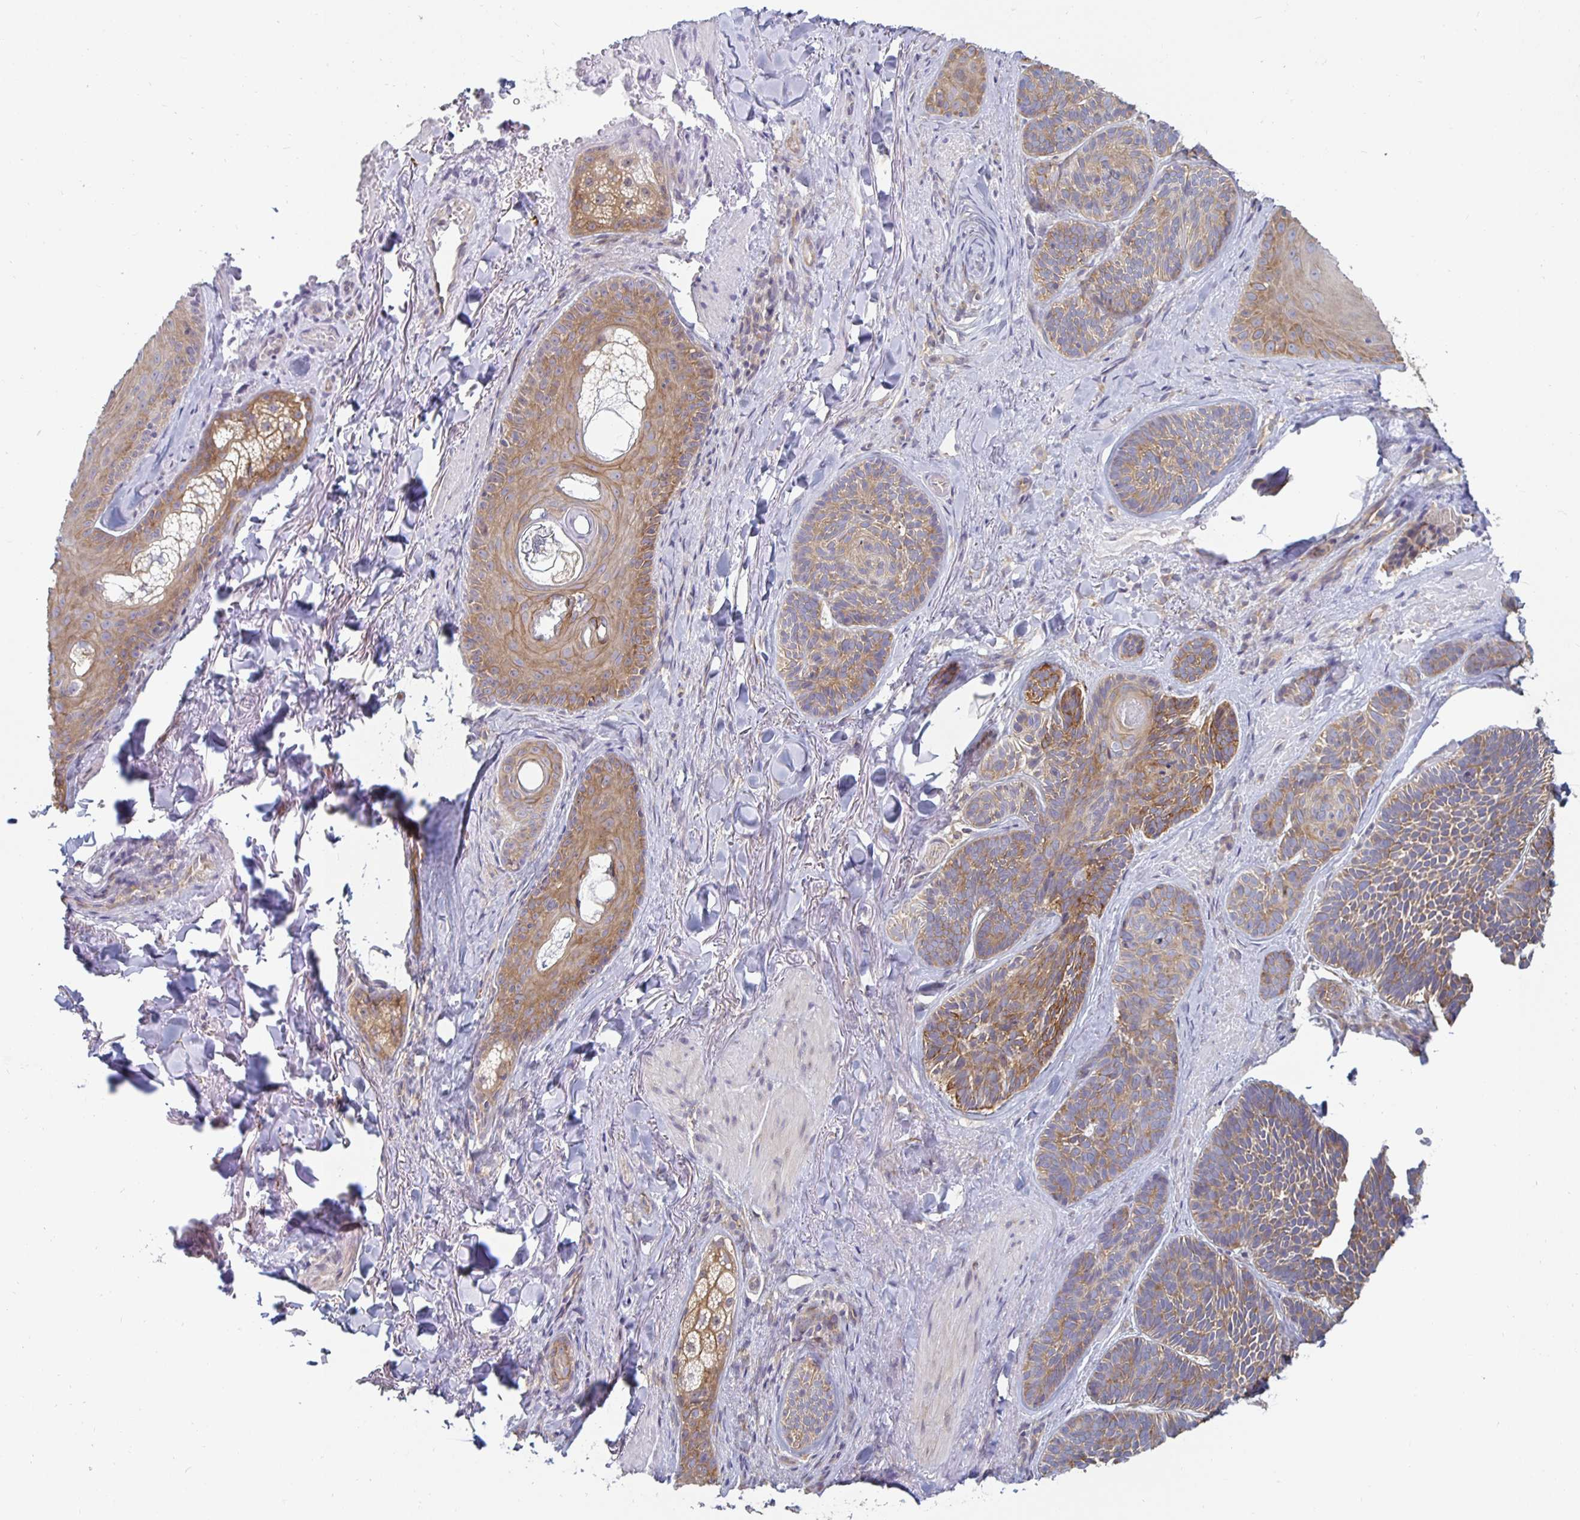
{"staining": {"intensity": "moderate", "quantity": "25%-75%", "location": "cytoplasmic/membranous"}, "tissue": "skin cancer", "cell_type": "Tumor cells", "image_type": "cancer", "snomed": [{"axis": "morphology", "description": "Basal cell carcinoma"}, {"axis": "topography", "description": "Skin"}], "caption": "Immunohistochemistry (IHC) (DAB (3,3'-diaminobenzidine)) staining of skin cancer (basal cell carcinoma) exhibits moderate cytoplasmic/membranous protein staining in about 25%-75% of tumor cells.", "gene": "PDAP1", "patient": {"sex": "male", "age": 81}}